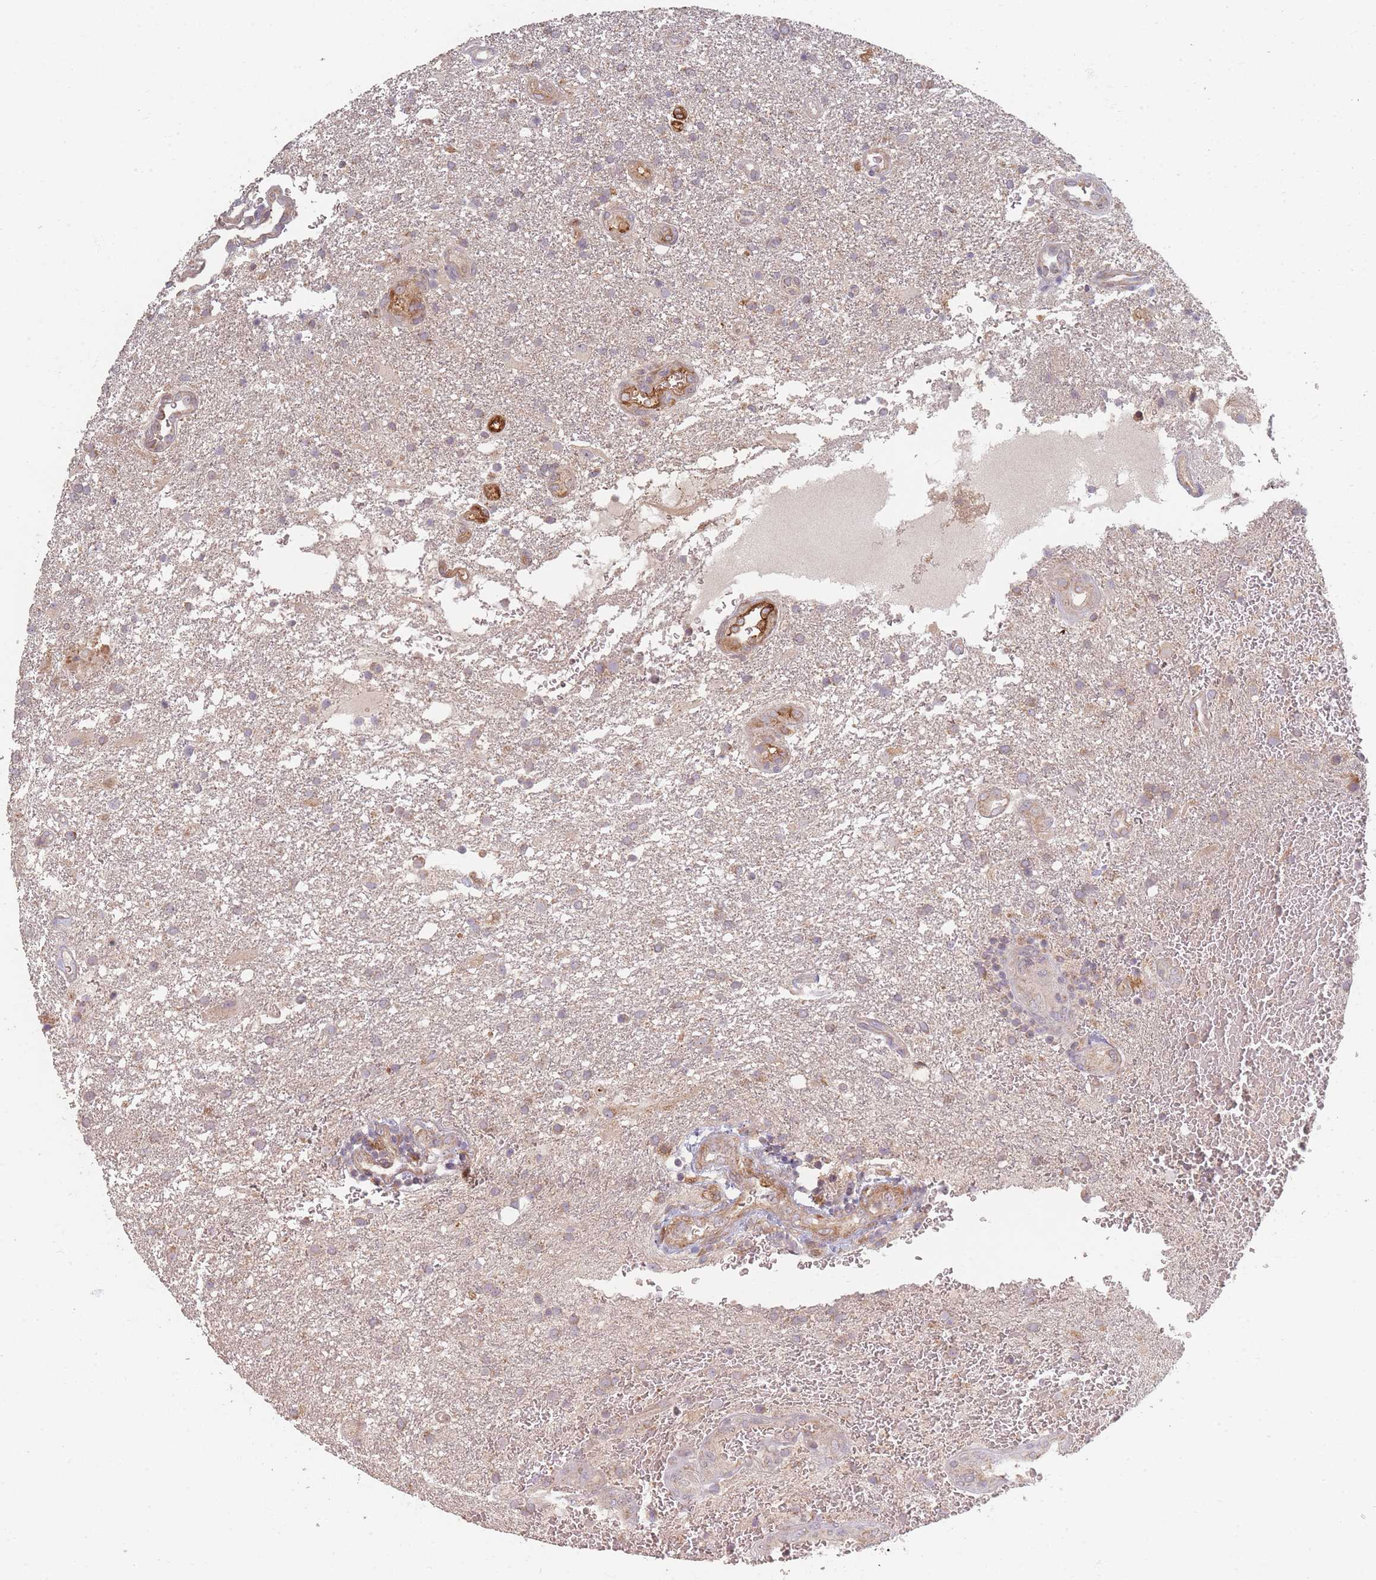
{"staining": {"intensity": "weak", "quantity": "<25%", "location": "cytoplasmic/membranous"}, "tissue": "glioma", "cell_type": "Tumor cells", "image_type": "cancer", "snomed": [{"axis": "morphology", "description": "Glioma, malignant, Low grade"}, {"axis": "topography", "description": "Brain"}], "caption": "Photomicrograph shows no significant protein staining in tumor cells of low-grade glioma (malignant). (Immunohistochemistry, brightfield microscopy, high magnification).", "gene": "MRPS6", "patient": {"sex": "male", "age": 66}}